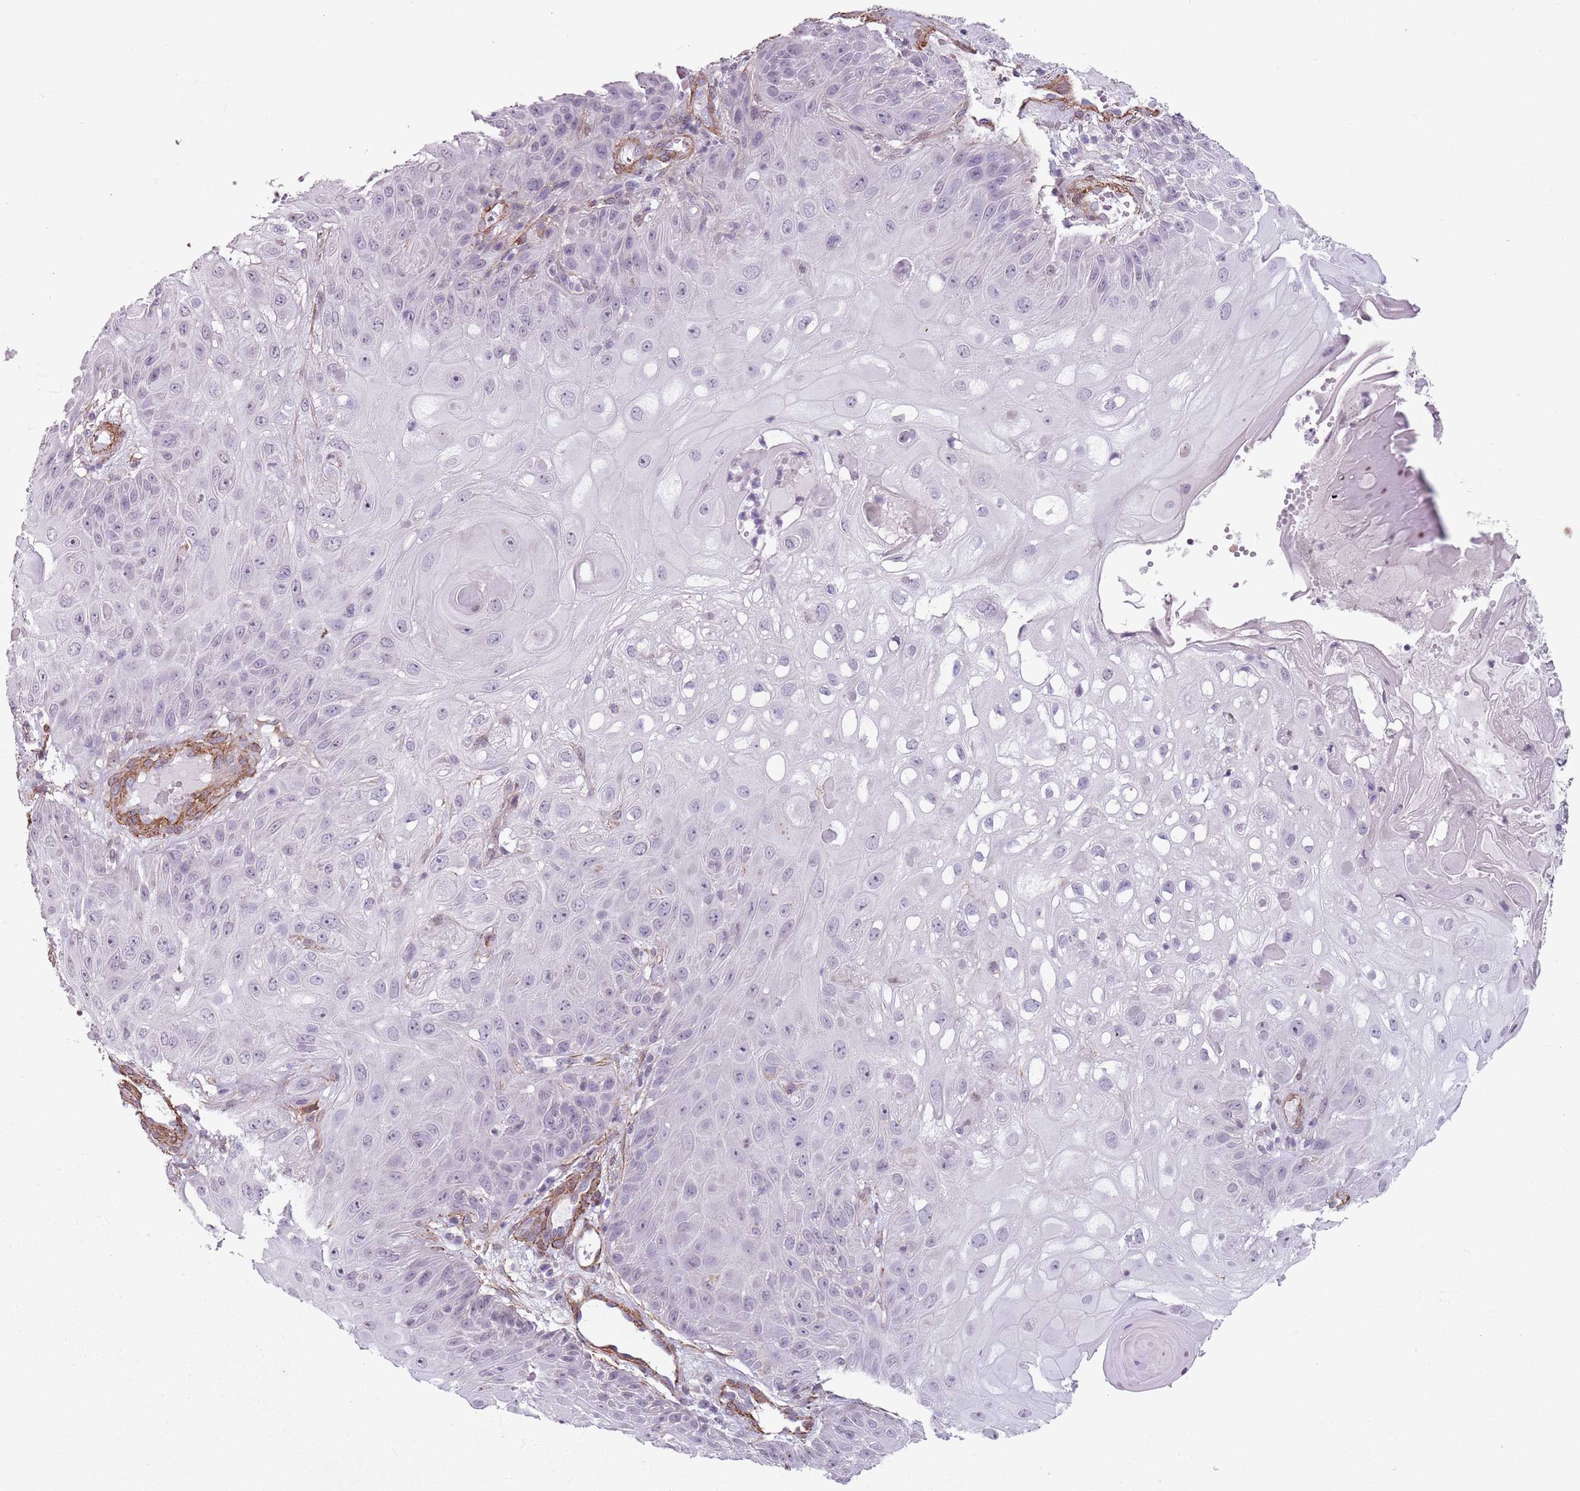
{"staining": {"intensity": "negative", "quantity": "none", "location": "none"}, "tissue": "skin cancer", "cell_type": "Tumor cells", "image_type": "cancer", "snomed": [{"axis": "morphology", "description": "Normal tissue, NOS"}, {"axis": "morphology", "description": "Squamous cell carcinoma, NOS"}, {"axis": "topography", "description": "Skin"}, {"axis": "topography", "description": "Cartilage tissue"}], "caption": "This is an immunohistochemistry (IHC) micrograph of human skin cancer. There is no positivity in tumor cells.", "gene": "TMC4", "patient": {"sex": "female", "age": 79}}